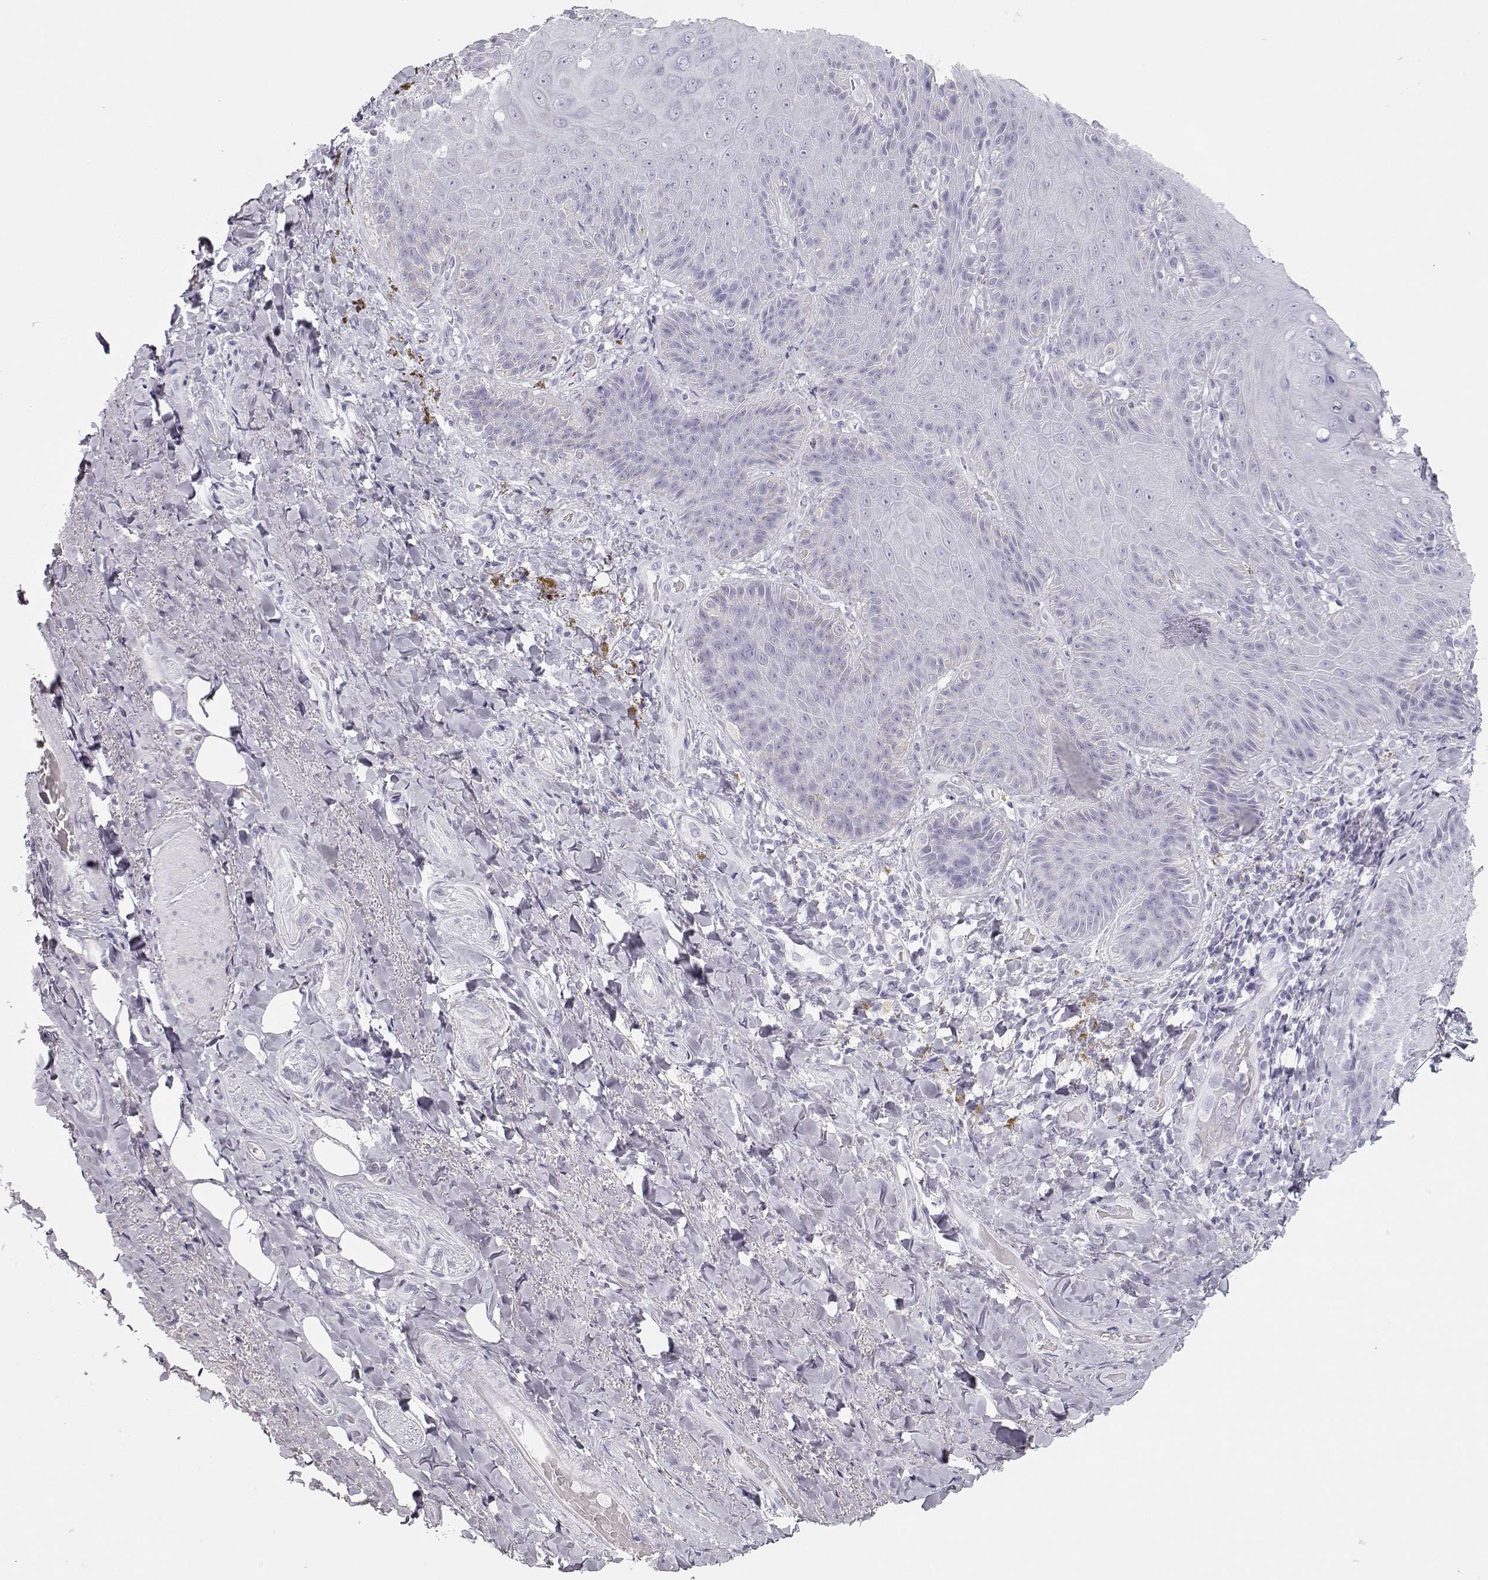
{"staining": {"intensity": "negative", "quantity": "none", "location": "none"}, "tissue": "adipose tissue", "cell_type": "Adipocytes", "image_type": "normal", "snomed": [{"axis": "morphology", "description": "Normal tissue, NOS"}, {"axis": "topography", "description": "Anal"}, {"axis": "topography", "description": "Peripheral nerve tissue"}], "caption": "Micrograph shows no significant protein expression in adipocytes of unremarkable adipose tissue. (DAB immunohistochemistry (IHC), high magnification).", "gene": "TKTL1", "patient": {"sex": "male", "age": 53}}